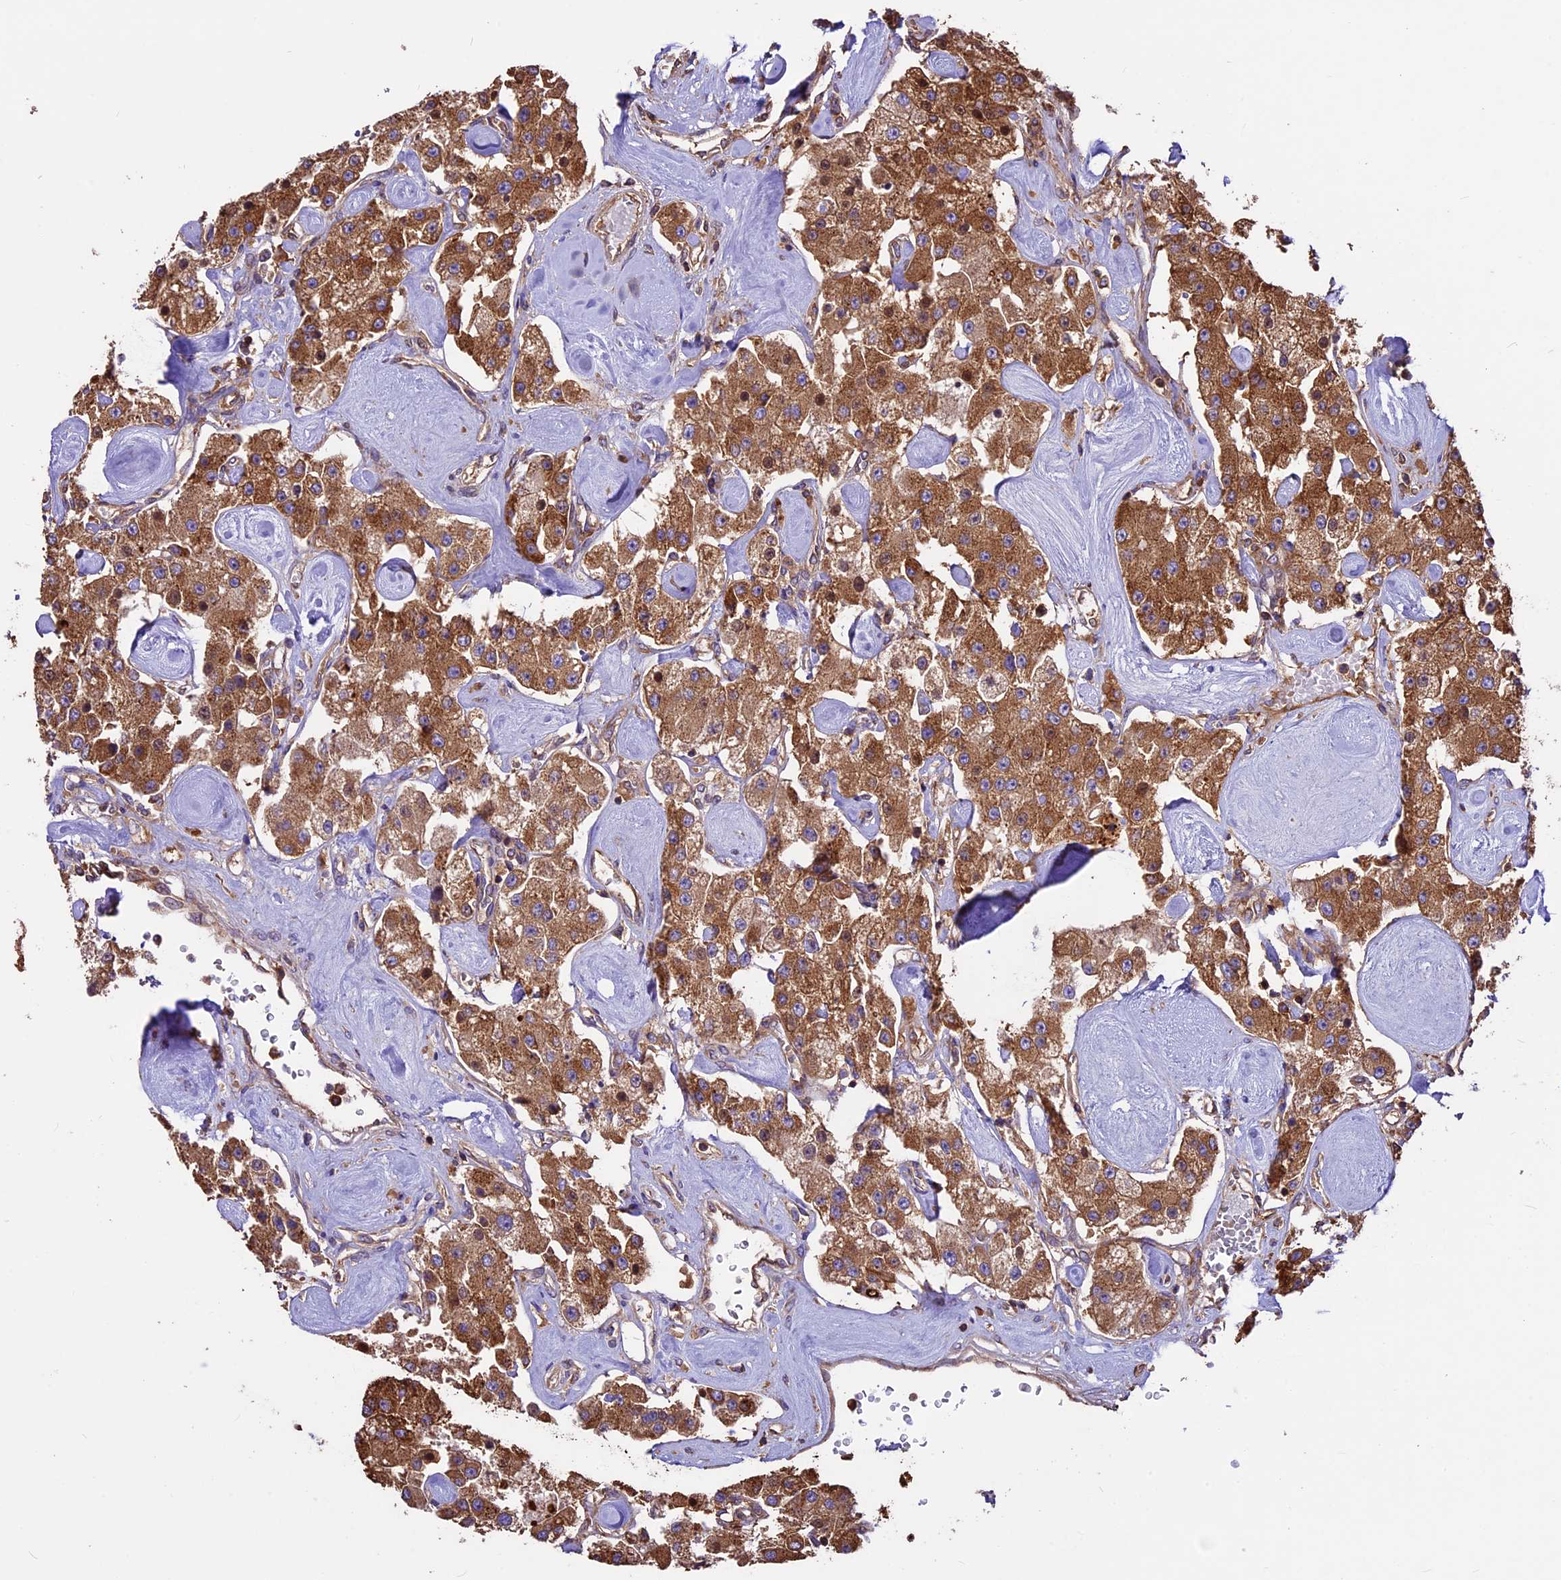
{"staining": {"intensity": "moderate", "quantity": ">75%", "location": "cytoplasmic/membranous"}, "tissue": "carcinoid", "cell_type": "Tumor cells", "image_type": "cancer", "snomed": [{"axis": "morphology", "description": "Carcinoid, malignant, NOS"}, {"axis": "topography", "description": "Pancreas"}], "caption": "Carcinoid stained with IHC exhibits moderate cytoplasmic/membranous expression in about >75% of tumor cells.", "gene": "KARS1", "patient": {"sex": "male", "age": 41}}